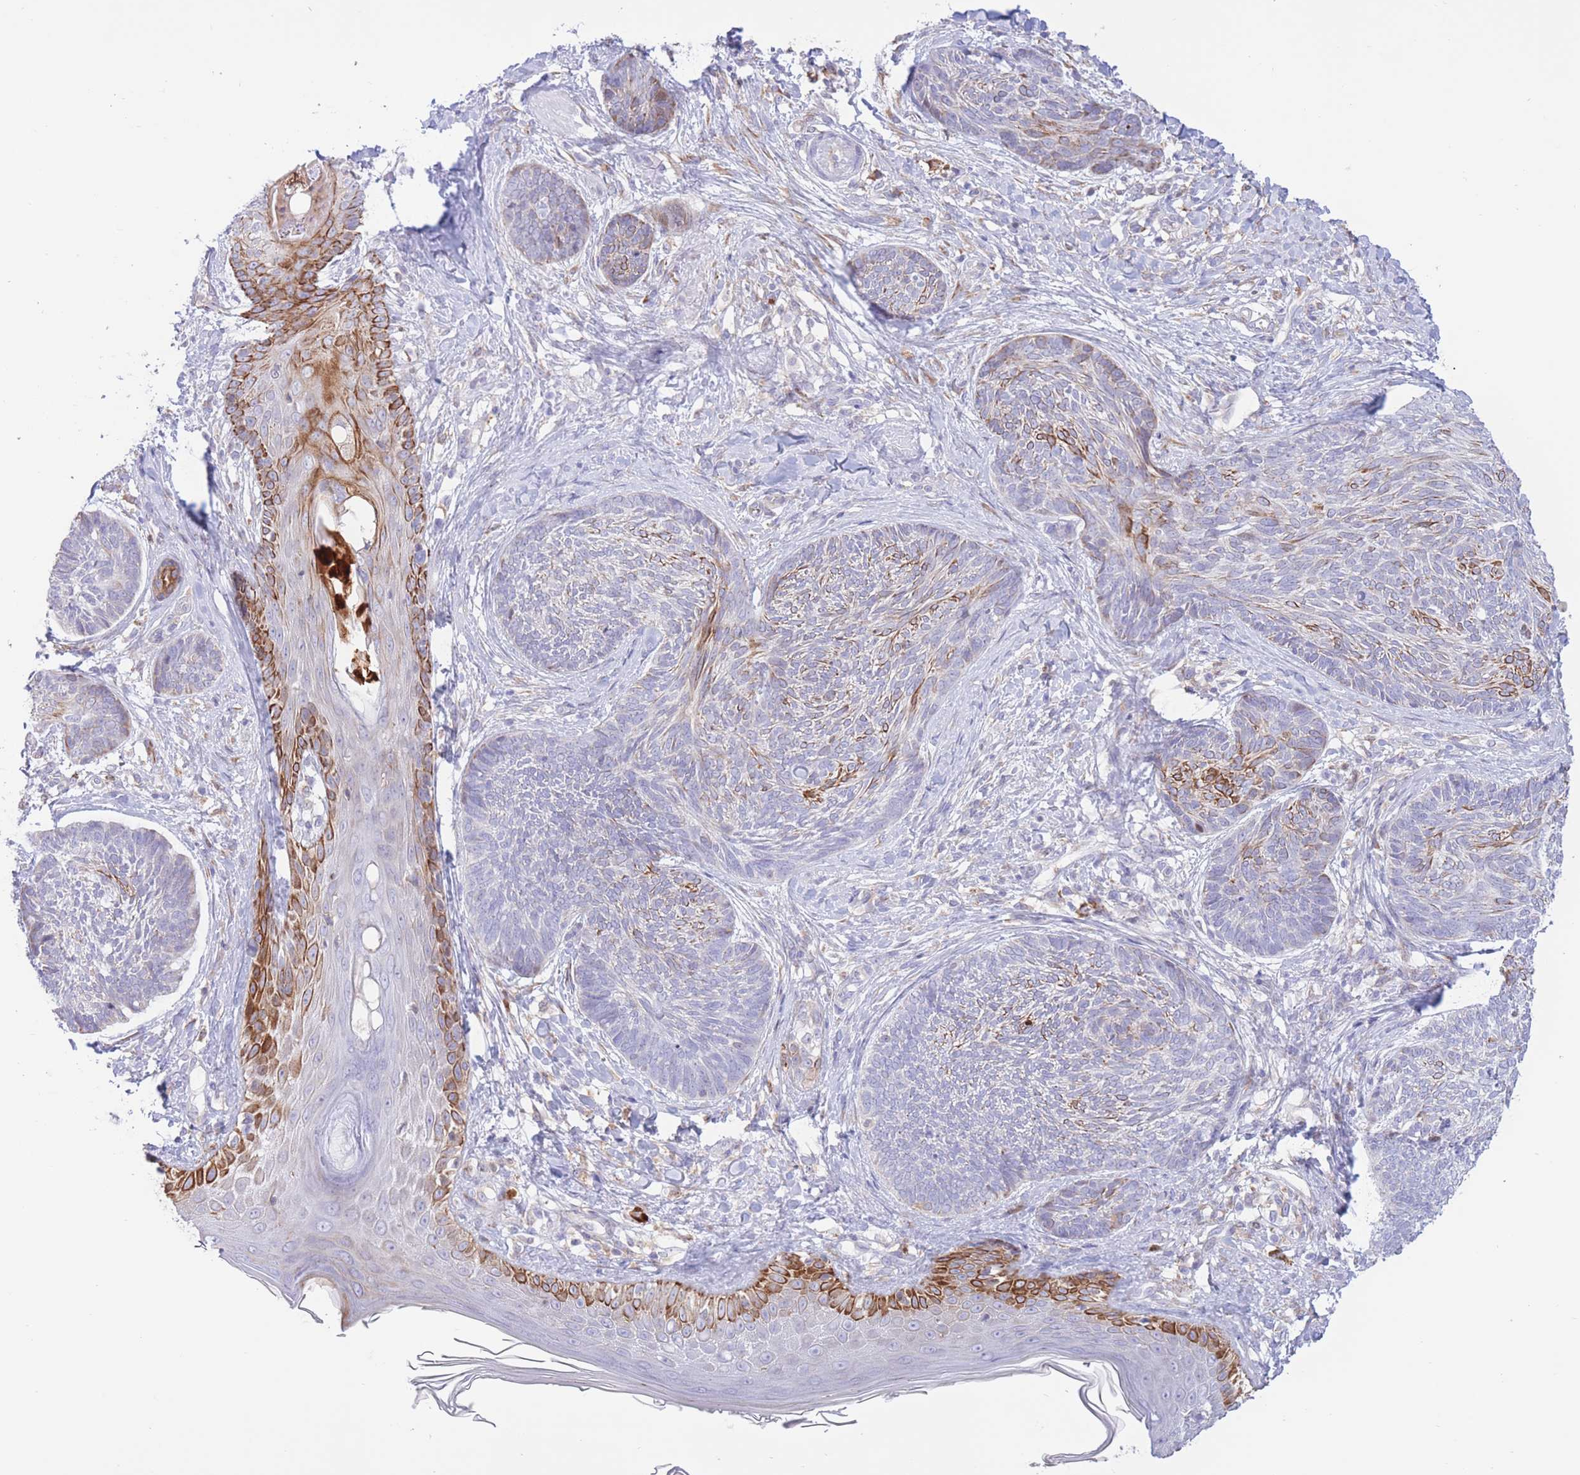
{"staining": {"intensity": "moderate", "quantity": "<25%", "location": "cytoplasmic/membranous"}, "tissue": "skin cancer", "cell_type": "Tumor cells", "image_type": "cancer", "snomed": [{"axis": "morphology", "description": "Basal cell carcinoma"}, {"axis": "topography", "description": "Skin"}], "caption": "A brown stain labels moderate cytoplasmic/membranous positivity of a protein in human skin cancer (basal cell carcinoma) tumor cells.", "gene": "MYDGF", "patient": {"sex": "male", "age": 73}}